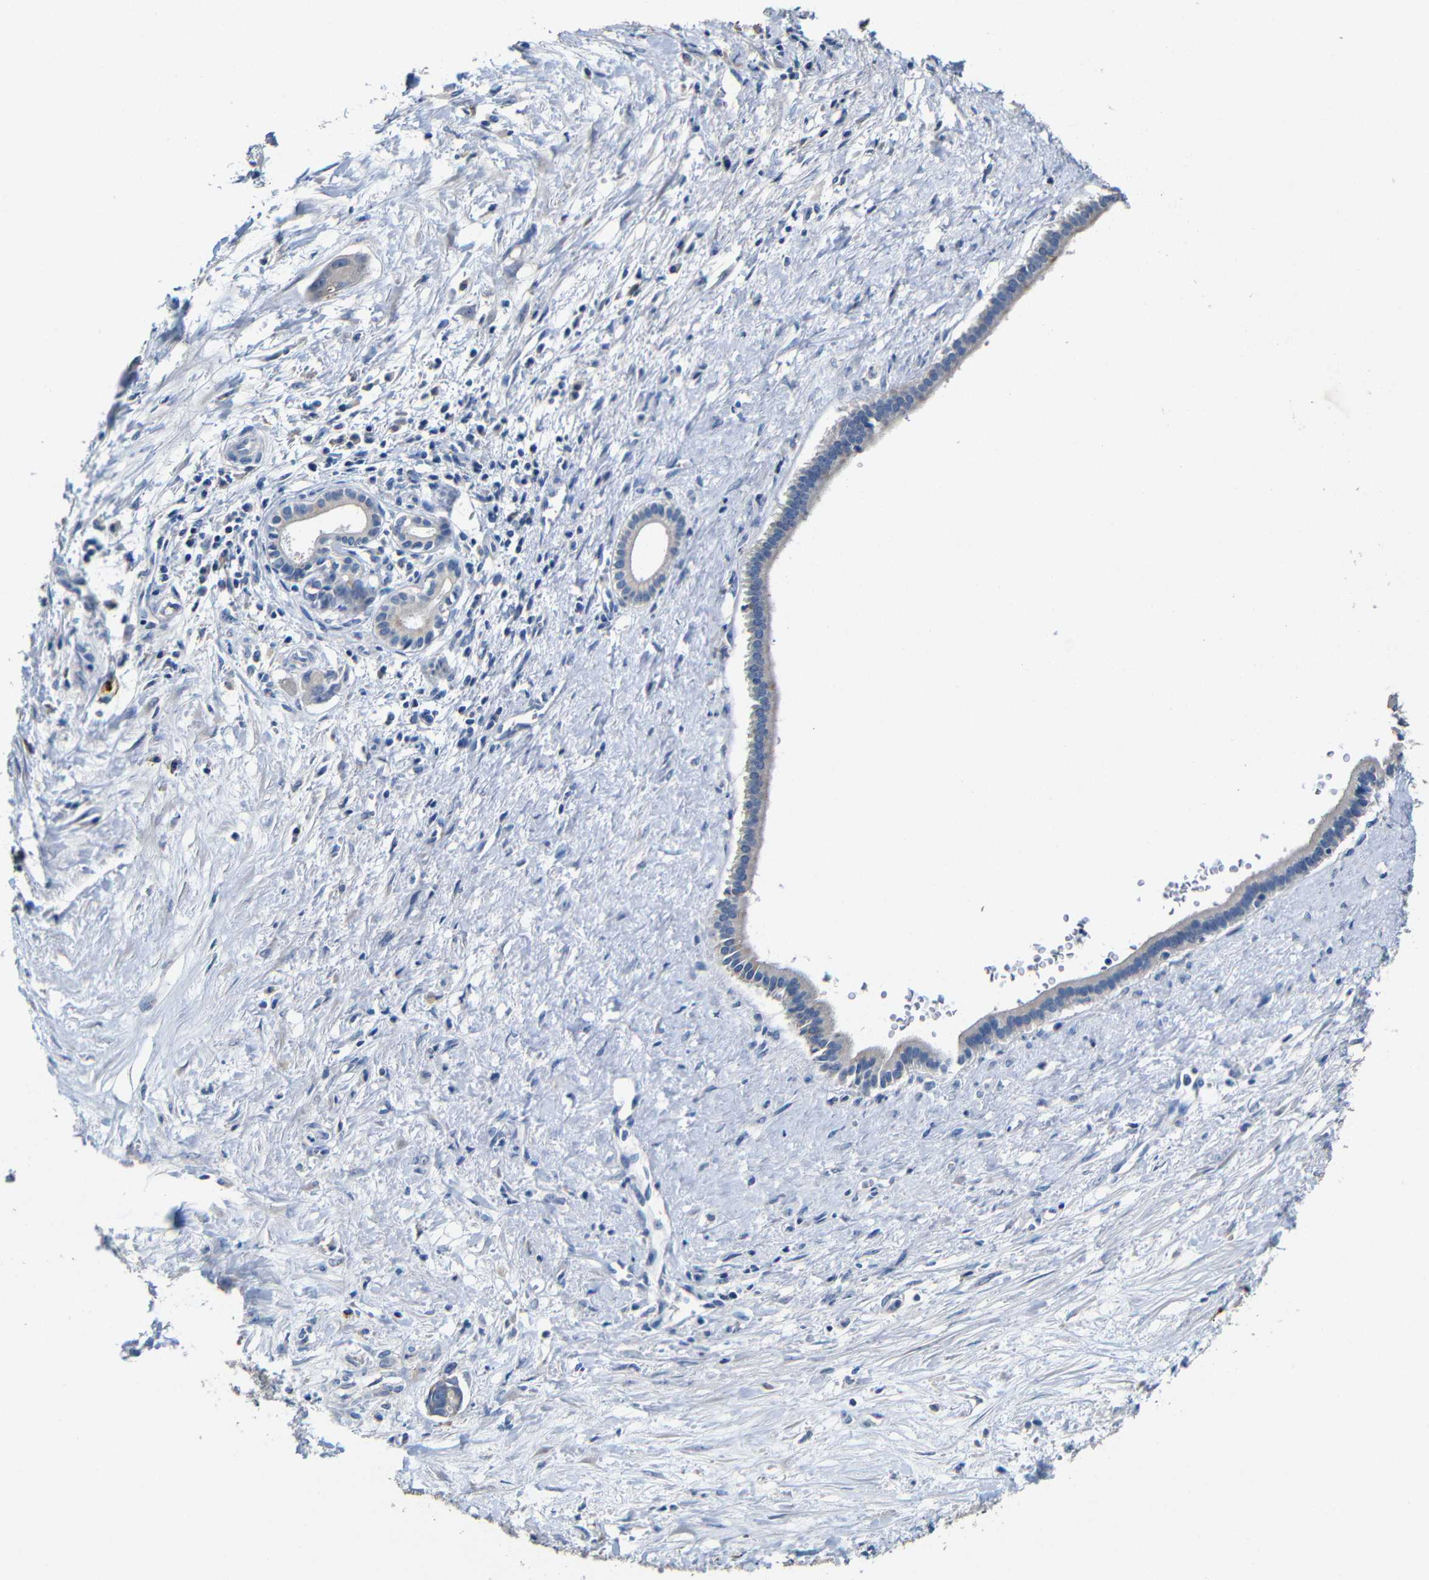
{"staining": {"intensity": "negative", "quantity": "none", "location": "none"}, "tissue": "liver cancer", "cell_type": "Tumor cells", "image_type": "cancer", "snomed": [{"axis": "morphology", "description": "Cholangiocarcinoma"}, {"axis": "topography", "description": "Liver"}], "caption": "There is no significant expression in tumor cells of liver cancer (cholangiocarcinoma). The staining is performed using DAB (3,3'-diaminobenzidine) brown chromogen with nuclei counter-stained in using hematoxylin.", "gene": "ACKR2", "patient": {"sex": "female", "age": 65}}